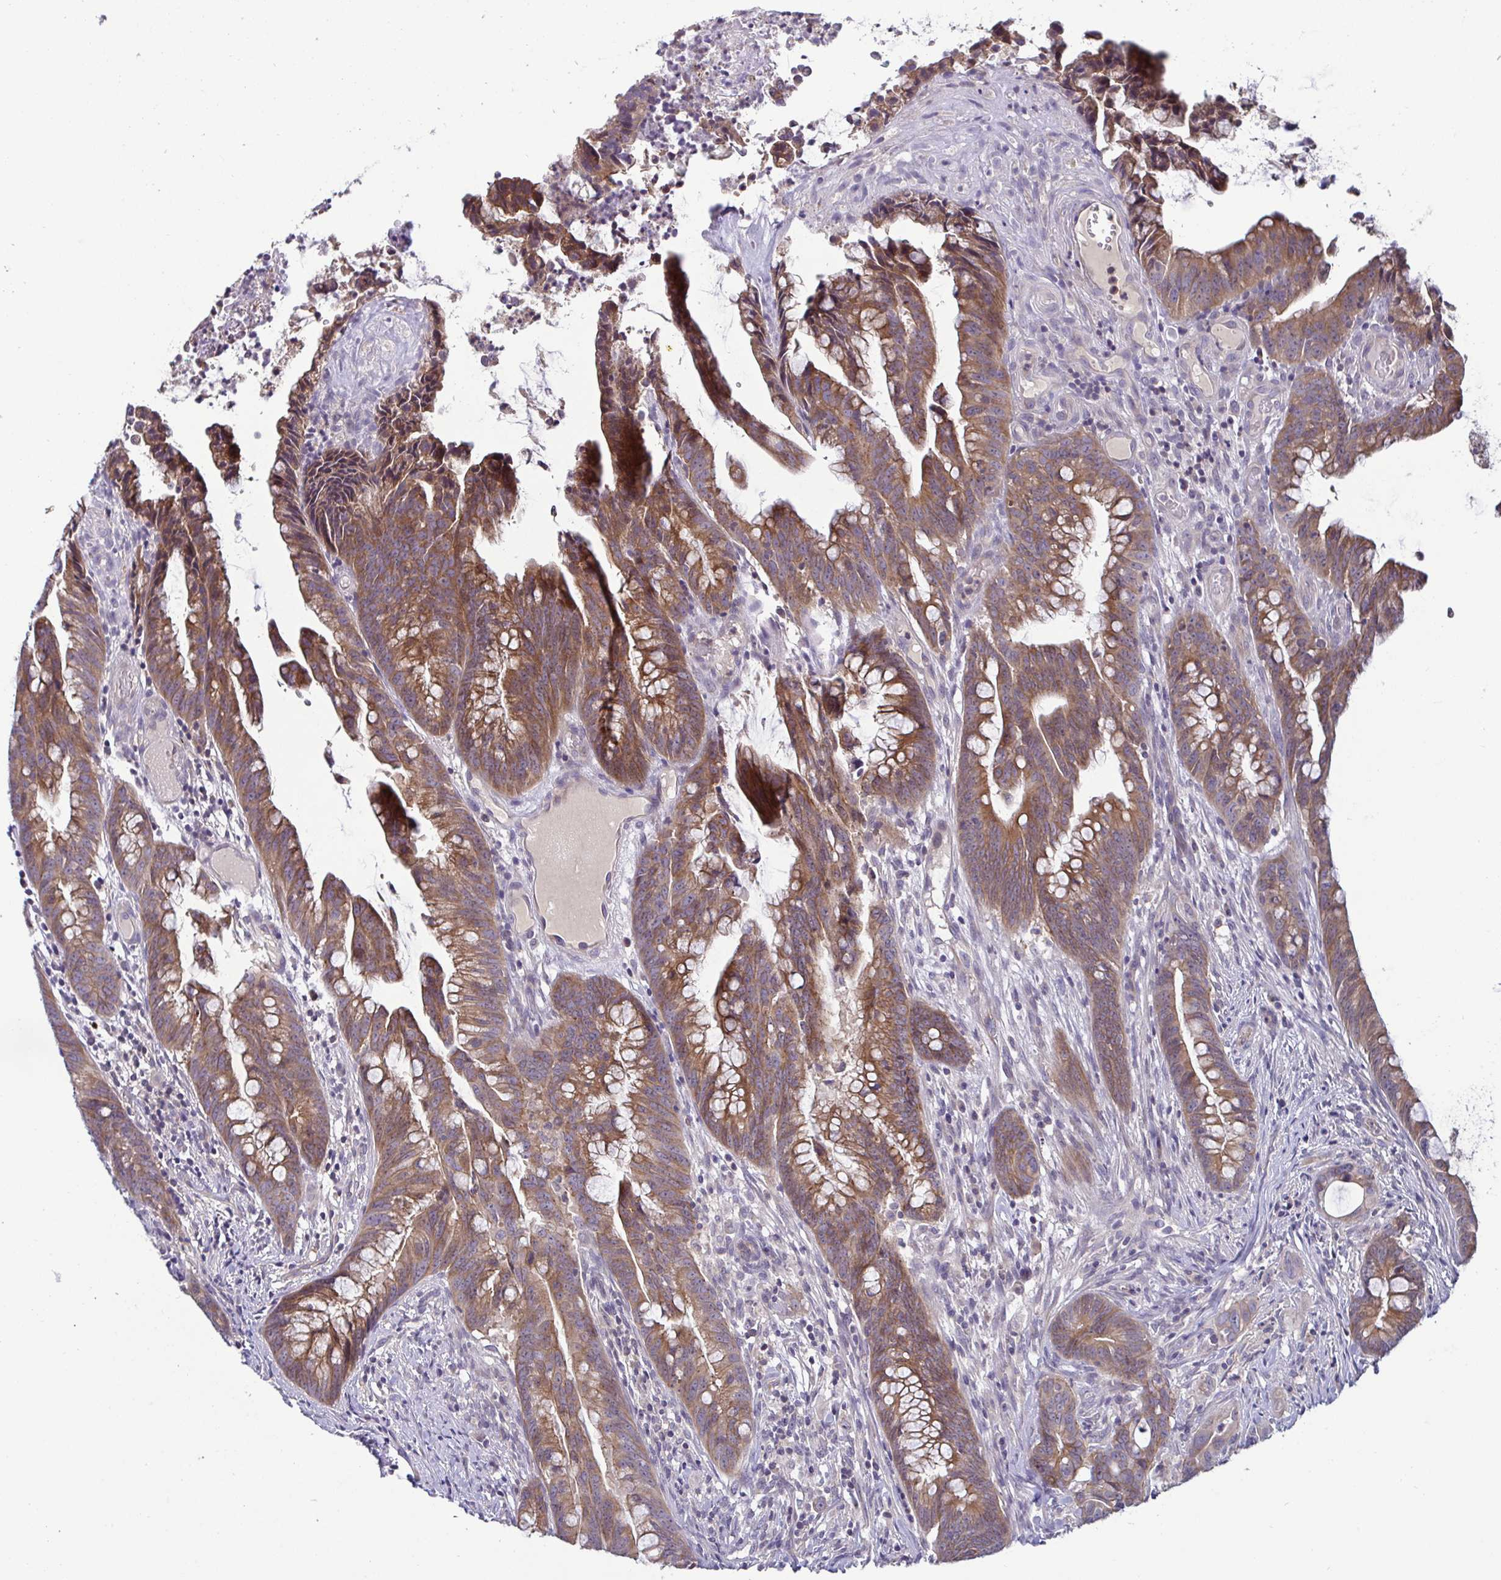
{"staining": {"intensity": "moderate", "quantity": ">75%", "location": "cytoplasmic/membranous"}, "tissue": "colorectal cancer", "cell_type": "Tumor cells", "image_type": "cancer", "snomed": [{"axis": "morphology", "description": "Adenocarcinoma, NOS"}, {"axis": "topography", "description": "Colon"}], "caption": "Moderate cytoplasmic/membranous expression for a protein is appreciated in about >75% of tumor cells of colorectal cancer using immunohistochemistry (IHC).", "gene": "GSTM1", "patient": {"sex": "male", "age": 62}}